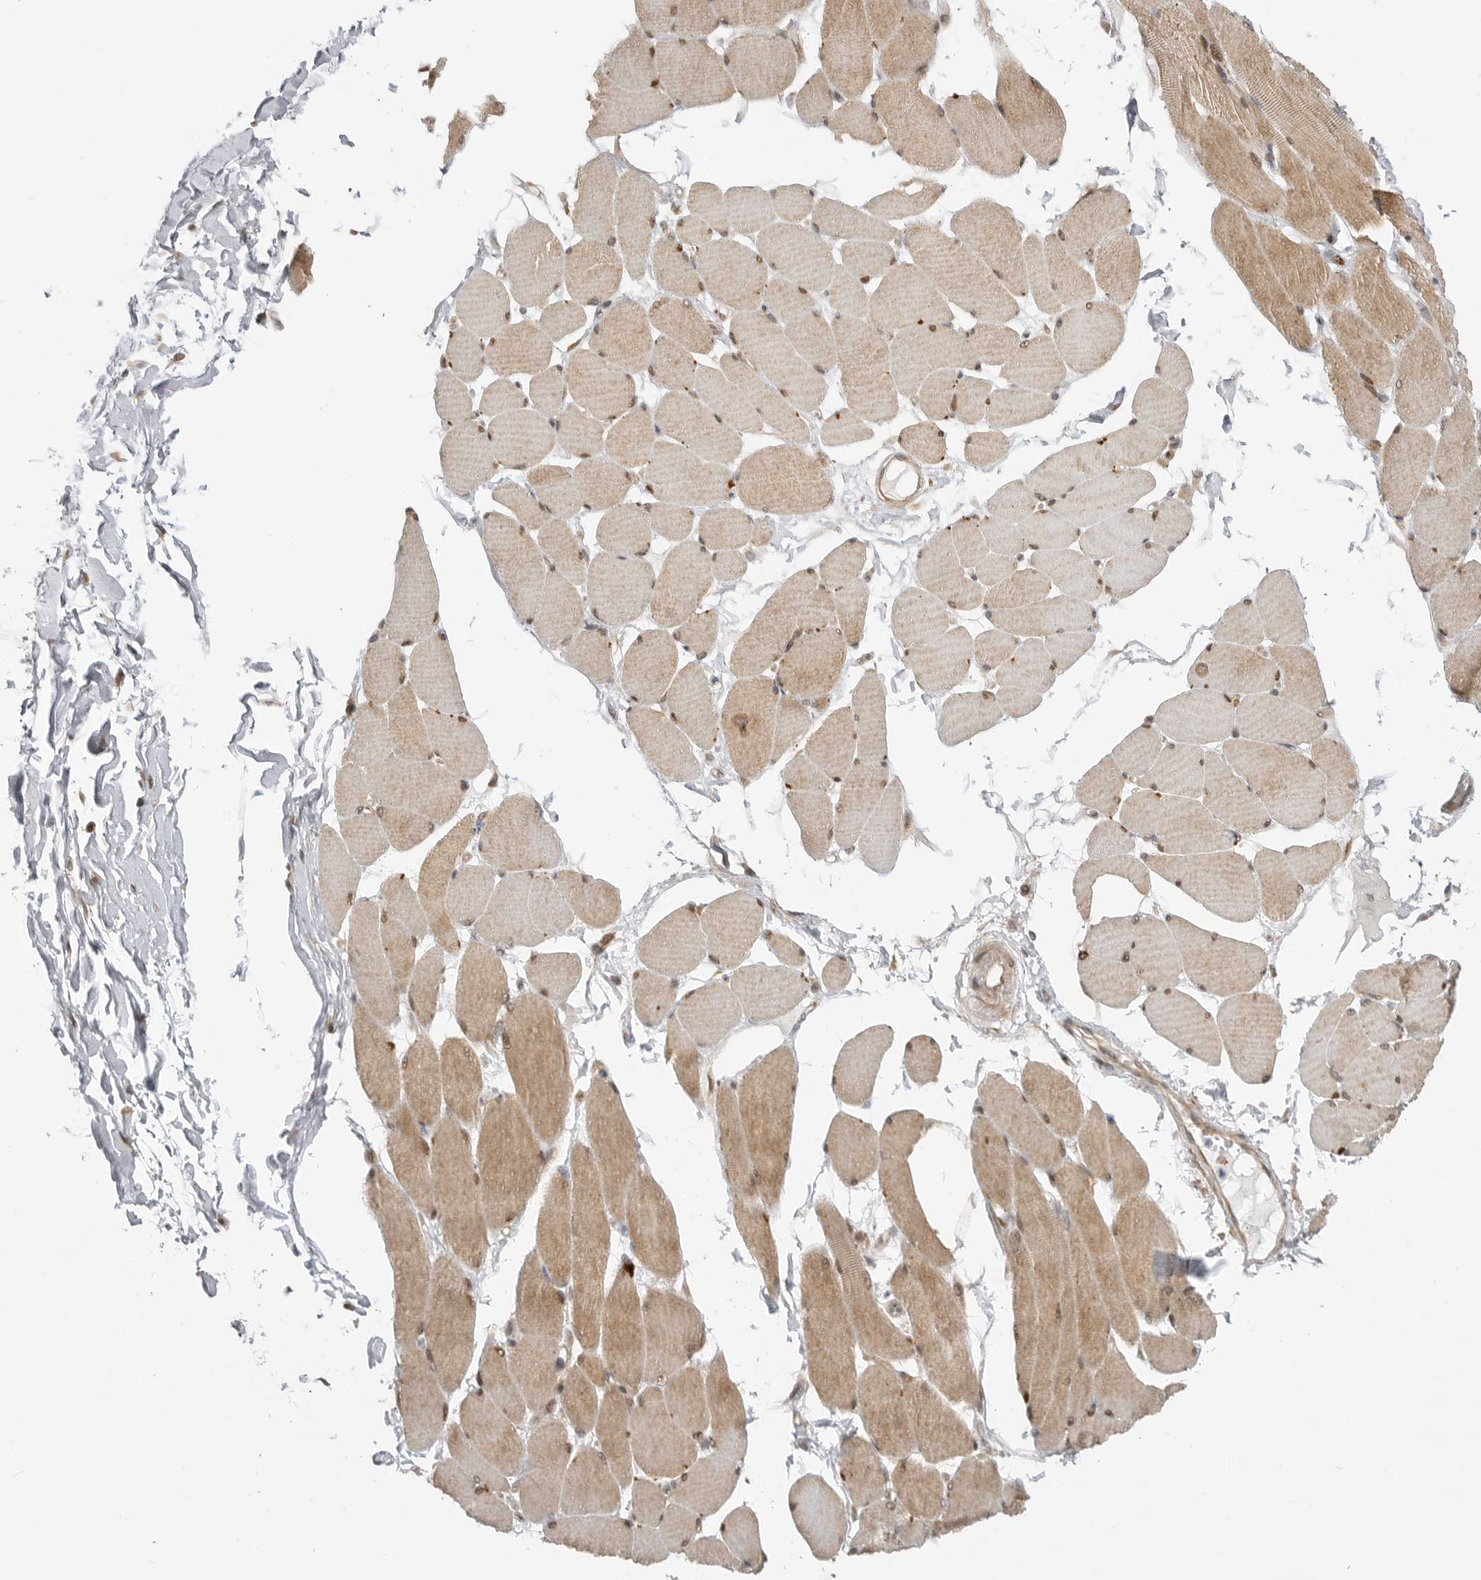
{"staining": {"intensity": "moderate", "quantity": ">75%", "location": "cytoplasmic/membranous"}, "tissue": "skeletal muscle", "cell_type": "Myocytes", "image_type": "normal", "snomed": [{"axis": "morphology", "description": "Normal tissue, NOS"}, {"axis": "topography", "description": "Skin"}, {"axis": "topography", "description": "Skeletal muscle"}], "caption": "IHC of unremarkable skeletal muscle shows medium levels of moderate cytoplasmic/membranous staining in approximately >75% of myocytes.", "gene": "GGT6", "patient": {"sex": "male", "age": 83}}